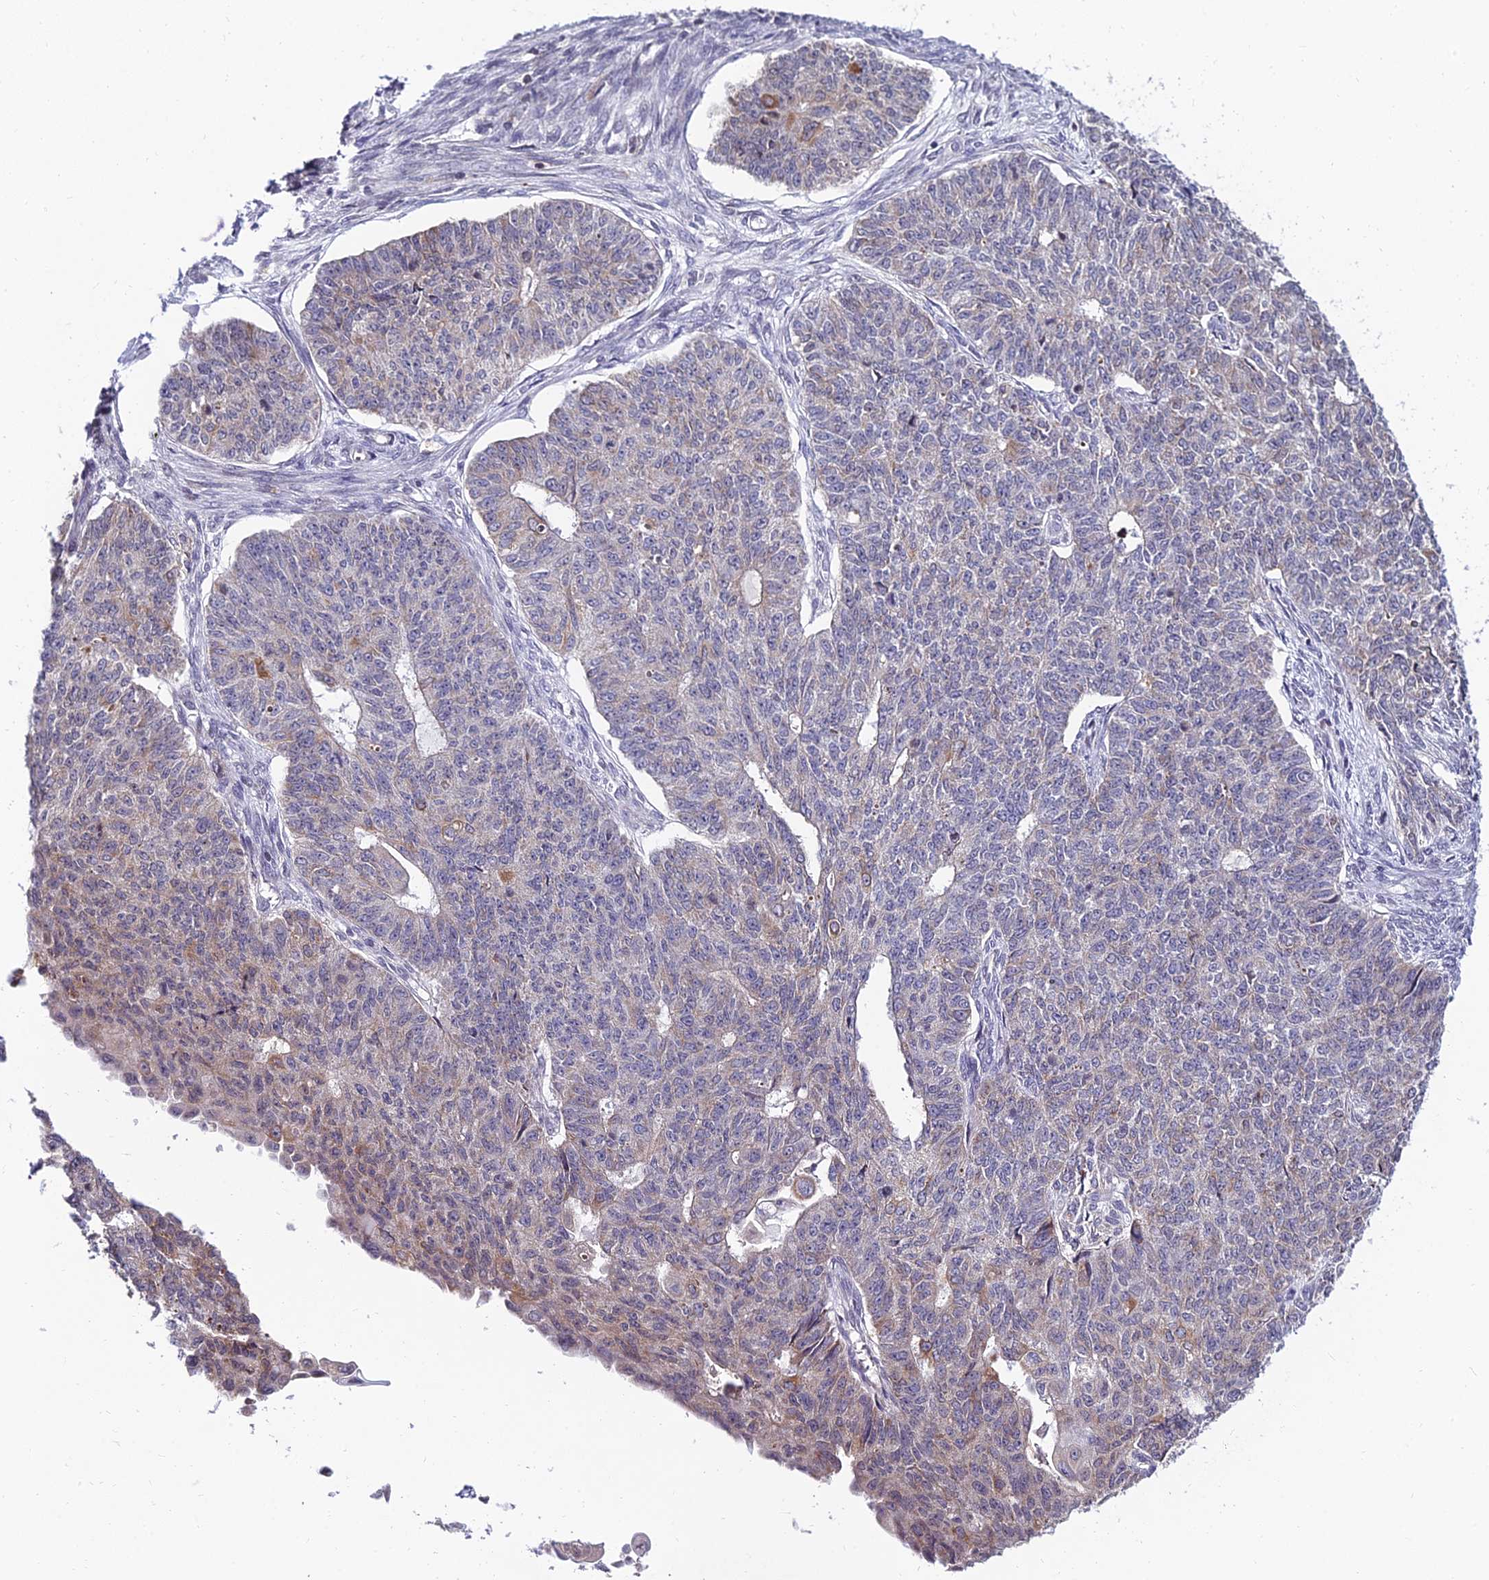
{"staining": {"intensity": "weak", "quantity": "25%-75%", "location": "cytoplasmic/membranous"}, "tissue": "endometrial cancer", "cell_type": "Tumor cells", "image_type": "cancer", "snomed": [{"axis": "morphology", "description": "Adenocarcinoma, NOS"}, {"axis": "topography", "description": "Endometrium"}], "caption": "Immunohistochemical staining of endometrial cancer exhibits low levels of weak cytoplasmic/membranous protein expression in about 25%-75% of tumor cells. The protein of interest is stained brown, and the nuclei are stained in blue (DAB IHC with brightfield microscopy, high magnification).", "gene": "CDNF", "patient": {"sex": "female", "age": 32}}